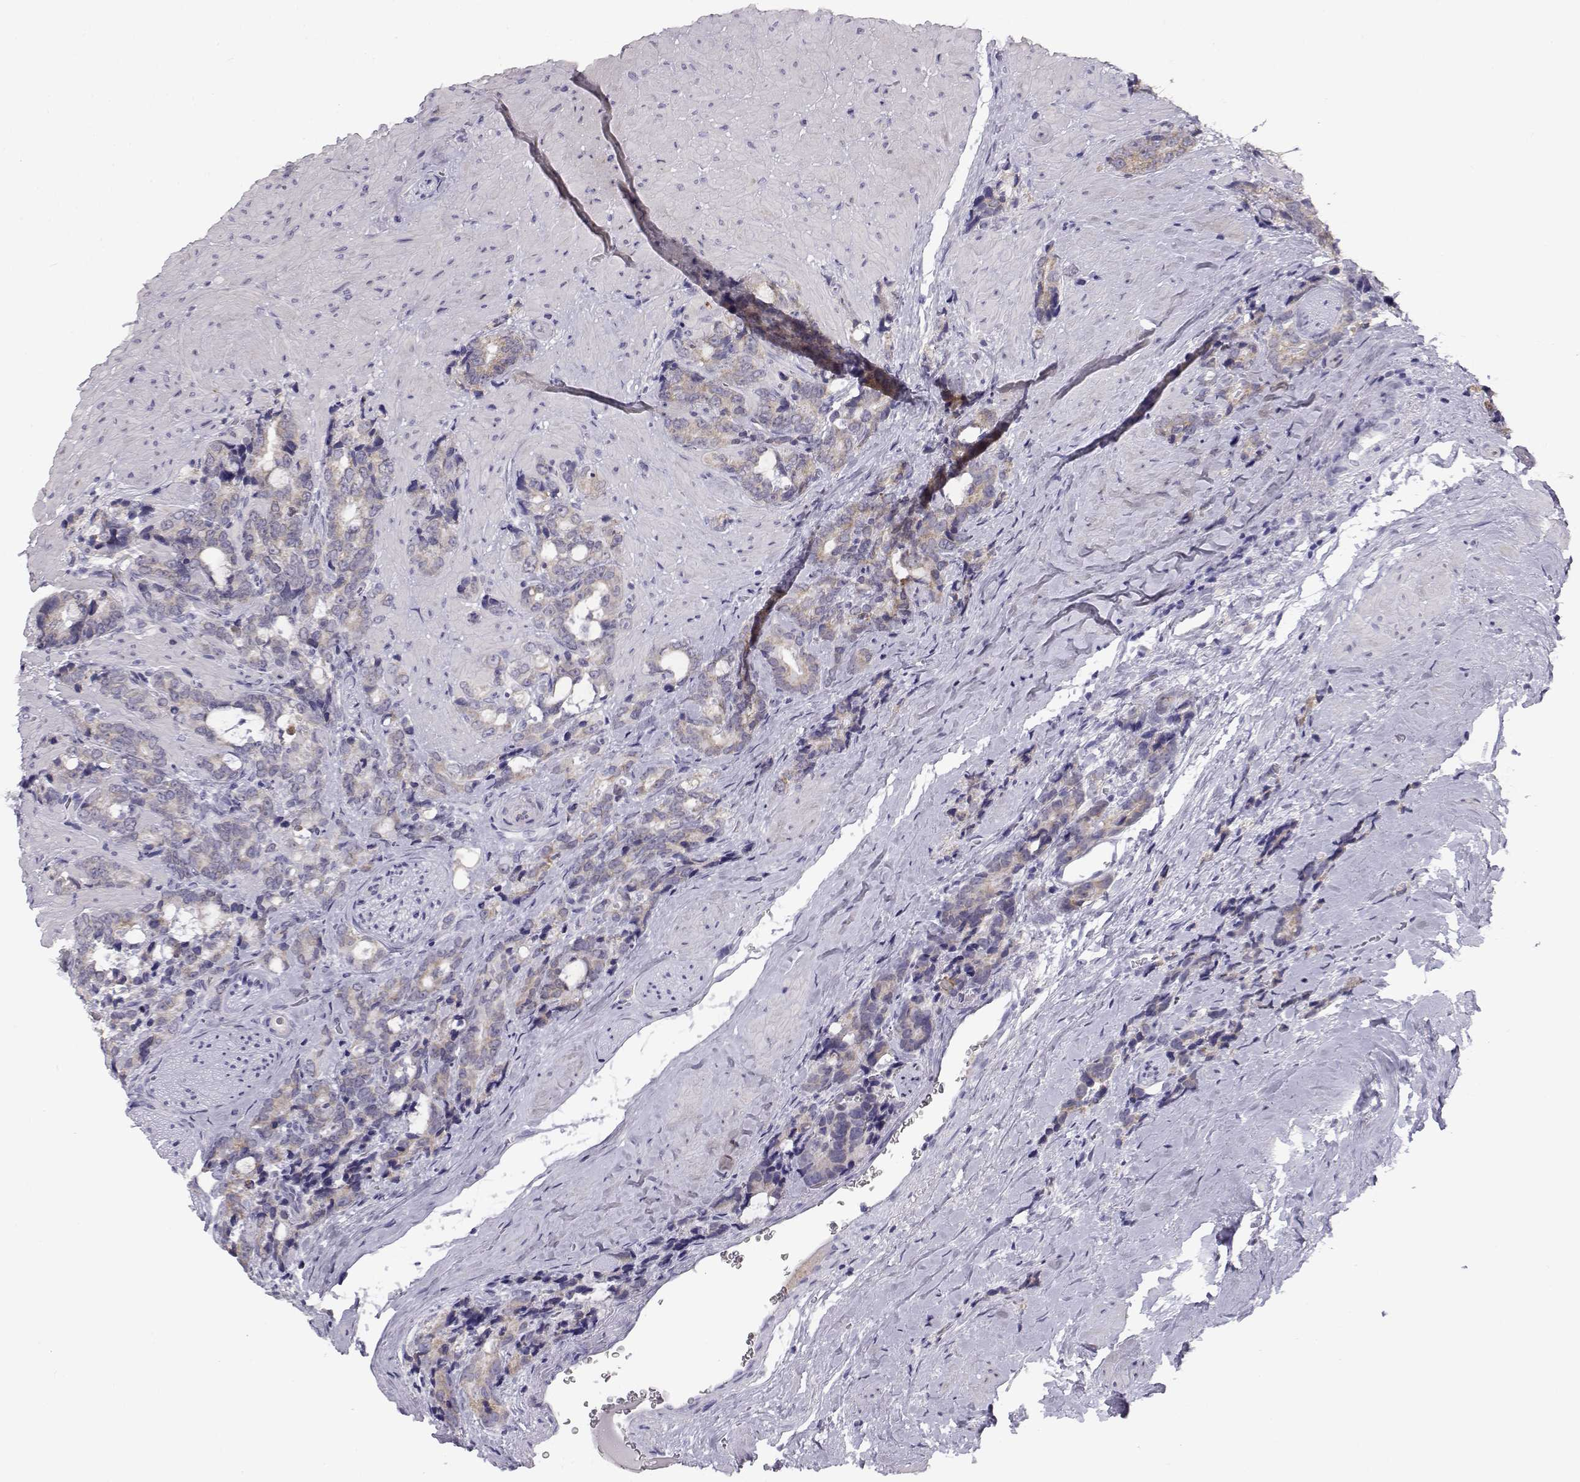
{"staining": {"intensity": "weak", "quantity": "25%-75%", "location": "cytoplasmic/membranous"}, "tissue": "prostate cancer", "cell_type": "Tumor cells", "image_type": "cancer", "snomed": [{"axis": "morphology", "description": "Adenocarcinoma, High grade"}, {"axis": "topography", "description": "Prostate"}], "caption": "Immunohistochemistry (IHC) staining of high-grade adenocarcinoma (prostate), which reveals low levels of weak cytoplasmic/membranous expression in about 25%-75% of tumor cells indicating weak cytoplasmic/membranous protein positivity. The staining was performed using DAB (brown) for protein detection and nuclei were counterstained in hematoxylin (blue).", "gene": "KCNMB4", "patient": {"sex": "male", "age": 74}}